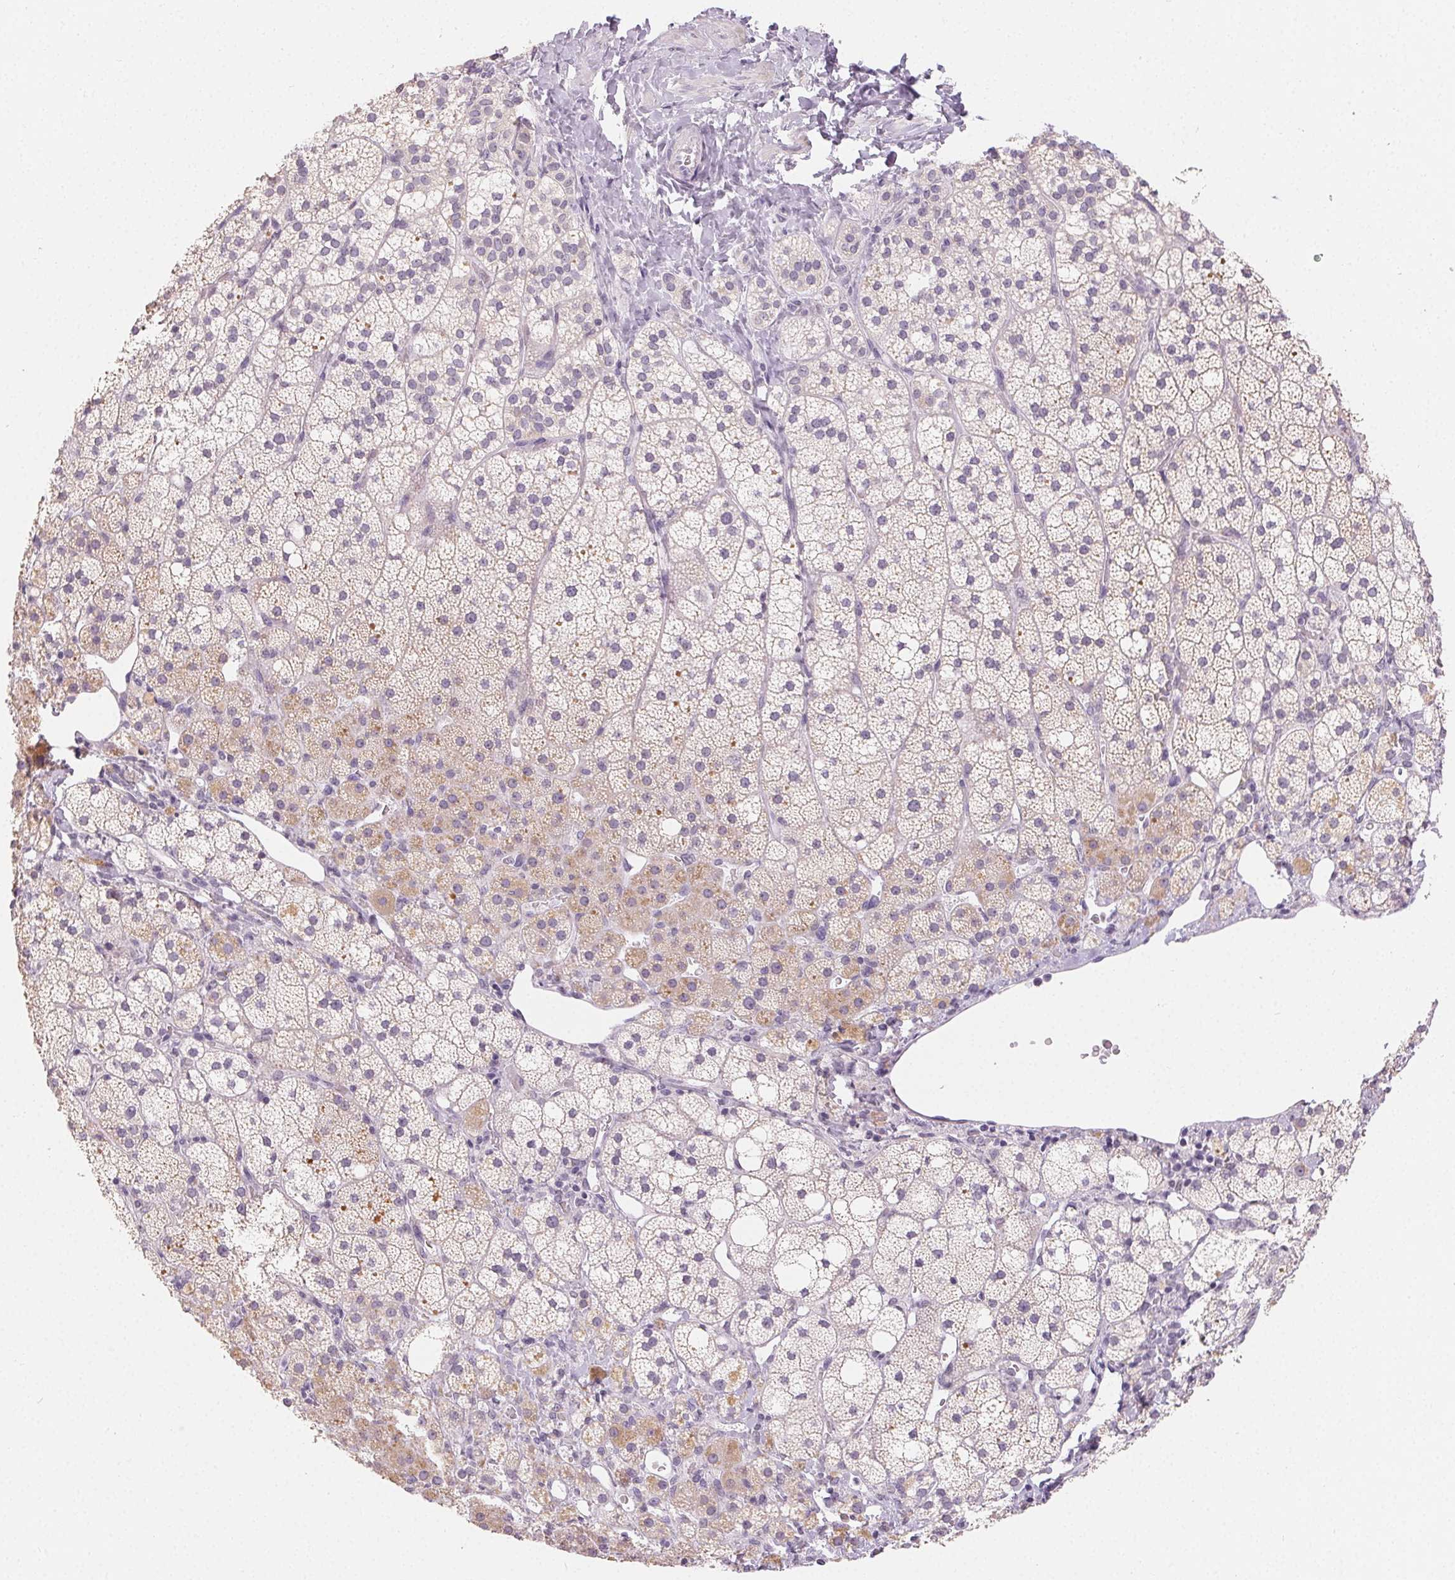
{"staining": {"intensity": "negative", "quantity": "none", "location": "none"}, "tissue": "adrenal gland", "cell_type": "Glandular cells", "image_type": "normal", "snomed": [{"axis": "morphology", "description": "Normal tissue, NOS"}, {"axis": "topography", "description": "Adrenal gland"}], "caption": "Immunohistochemical staining of normal adrenal gland shows no significant staining in glandular cells.", "gene": "SFTPD", "patient": {"sex": "male", "age": 53}}